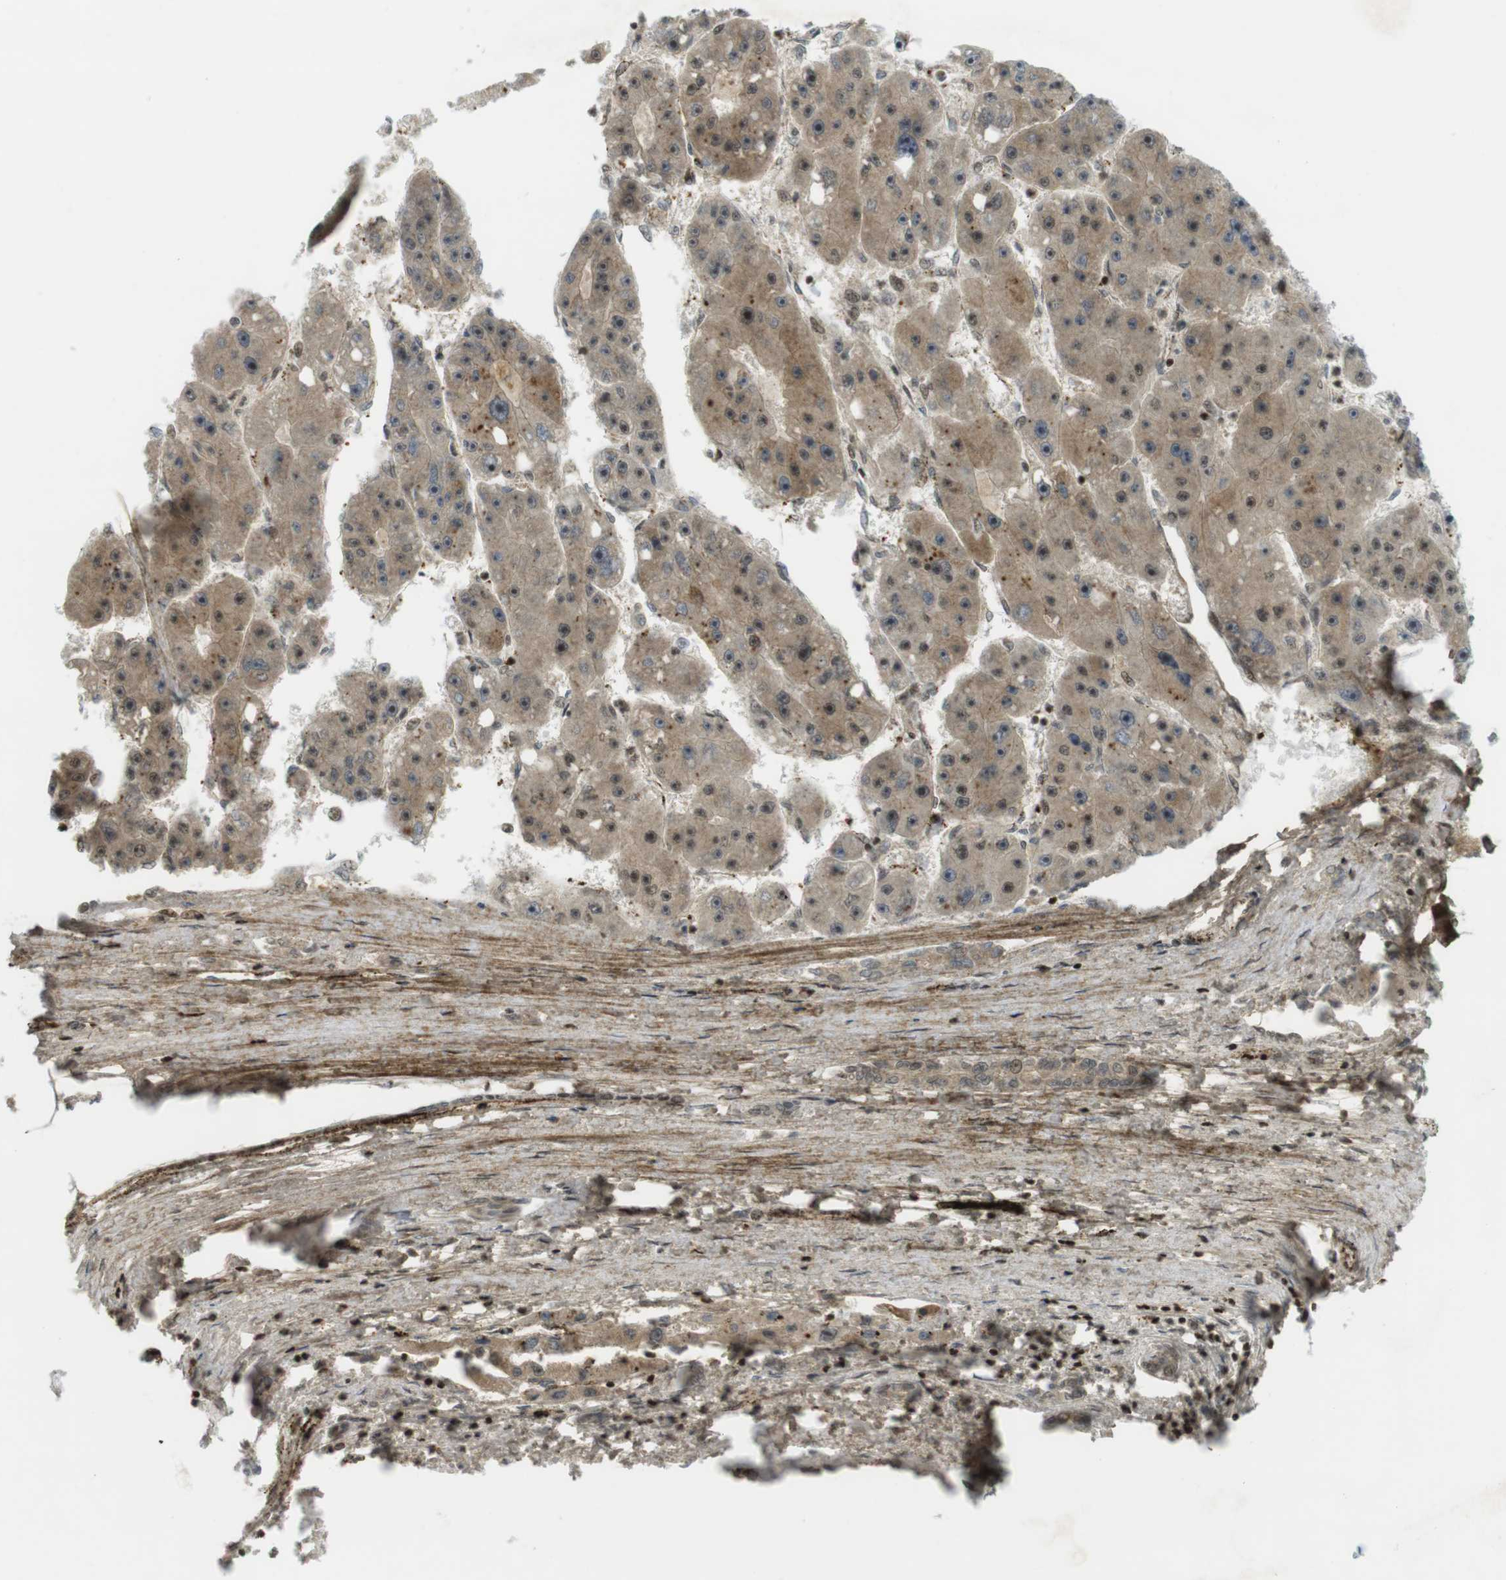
{"staining": {"intensity": "weak", "quantity": ">75%", "location": "cytoplasmic/membranous,nuclear"}, "tissue": "liver cancer", "cell_type": "Tumor cells", "image_type": "cancer", "snomed": [{"axis": "morphology", "description": "Carcinoma, Hepatocellular, NOS"}, {"axis": "topography", "description": "Liver"}], "caption": "Liver hepatocellular carcinoma stained with IHC shows weak cytoplasmic/membranous and nuclear positivity in about >75% of tumor cells.", "gene": "PPP1R13B", "patient": {"sex": "female", "age": 61}}